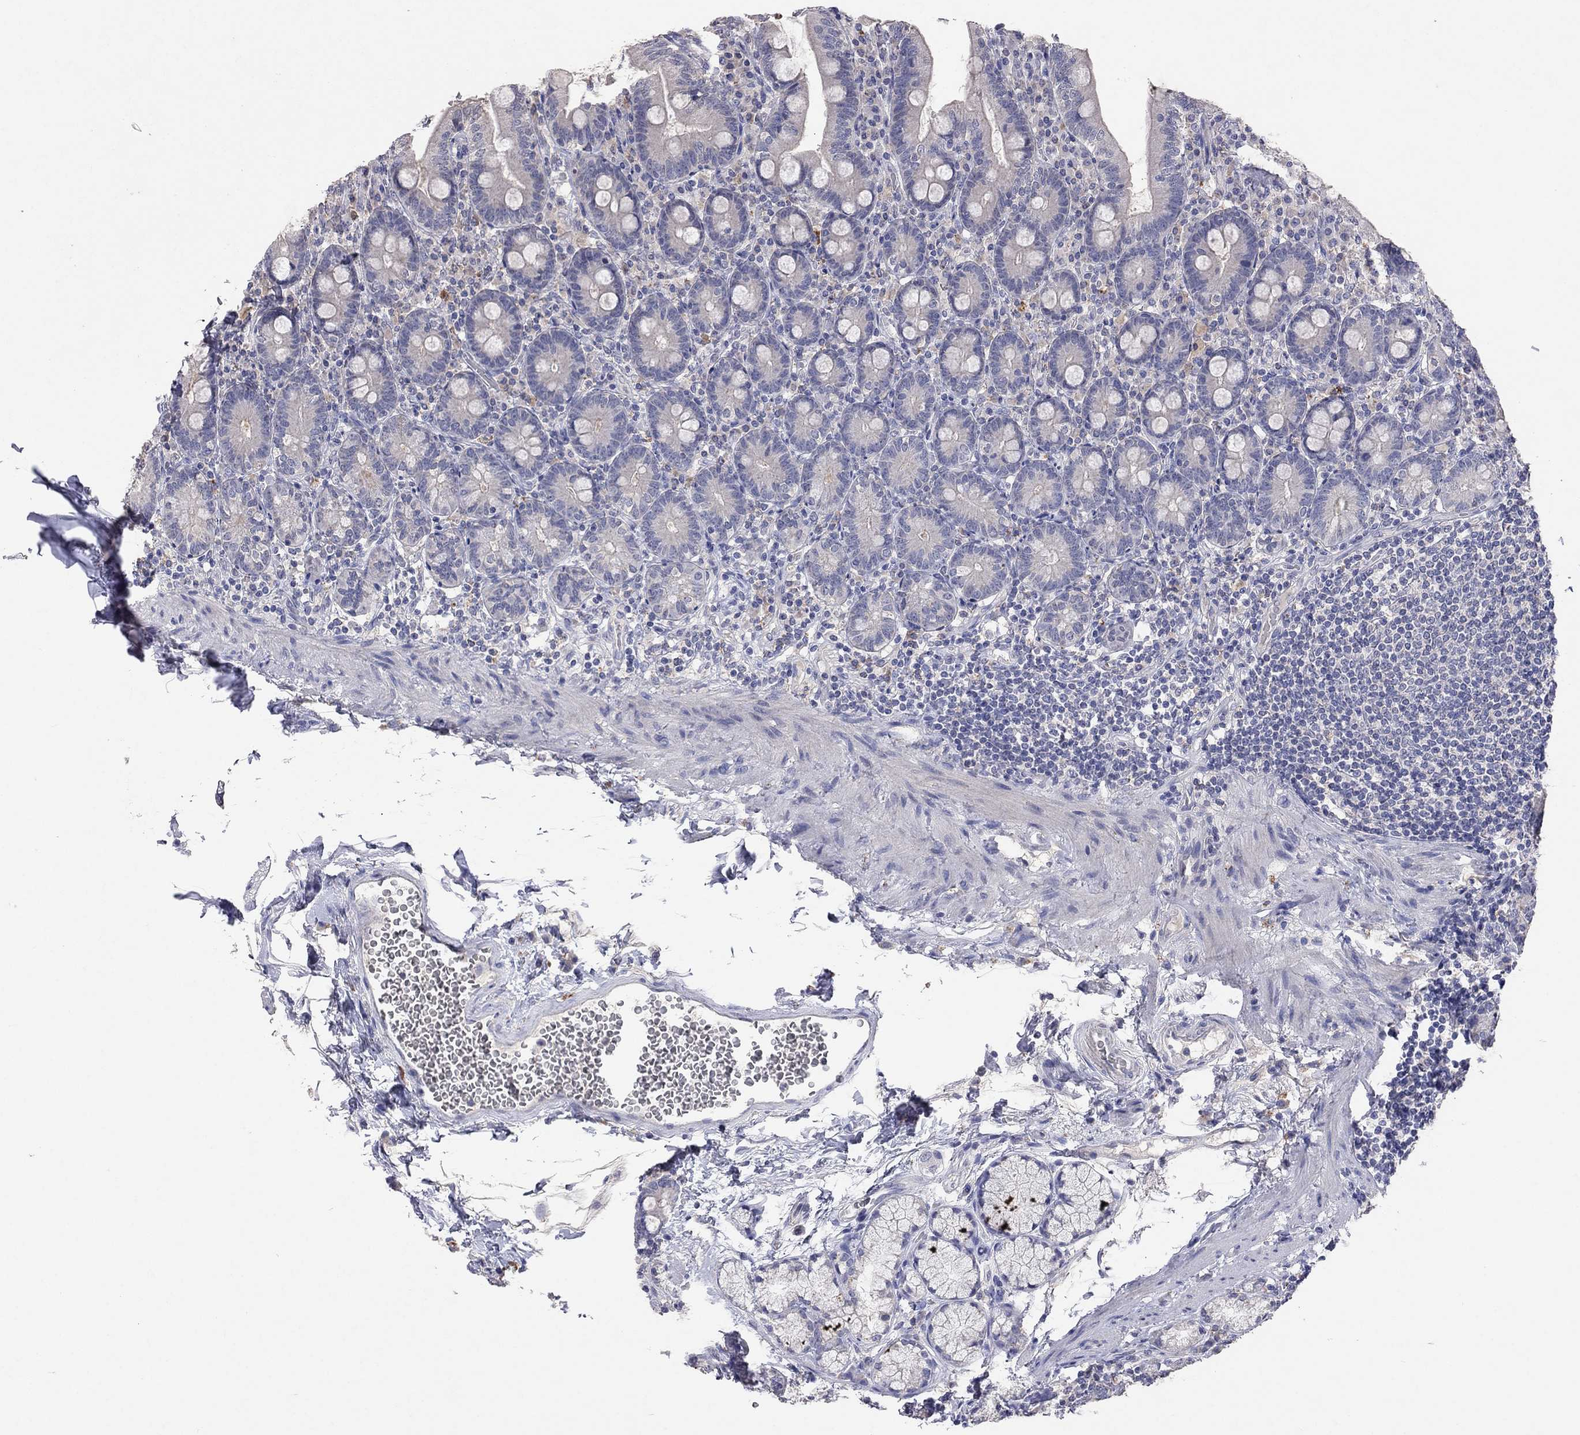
{"staining": {"intensity": "negative", "quantity": "none", "location": "none"}, "tissue": "duodenum", "cell_type": "Glandular cells", "image_type": "normal", "snomed": [{"axis": "morphology", "description": "Normal tissue, NOS"}, {"axis": "topography", "description": "Duodenum"}], "caption": "Immunohistochemistry (IHC) histopathology image of unremarkable duodenum: duodenum stained with DAB displays no significant protein staining in glandular cells.", "gene": "MMP13", "patient": {"sex": "female", "age": 67}}